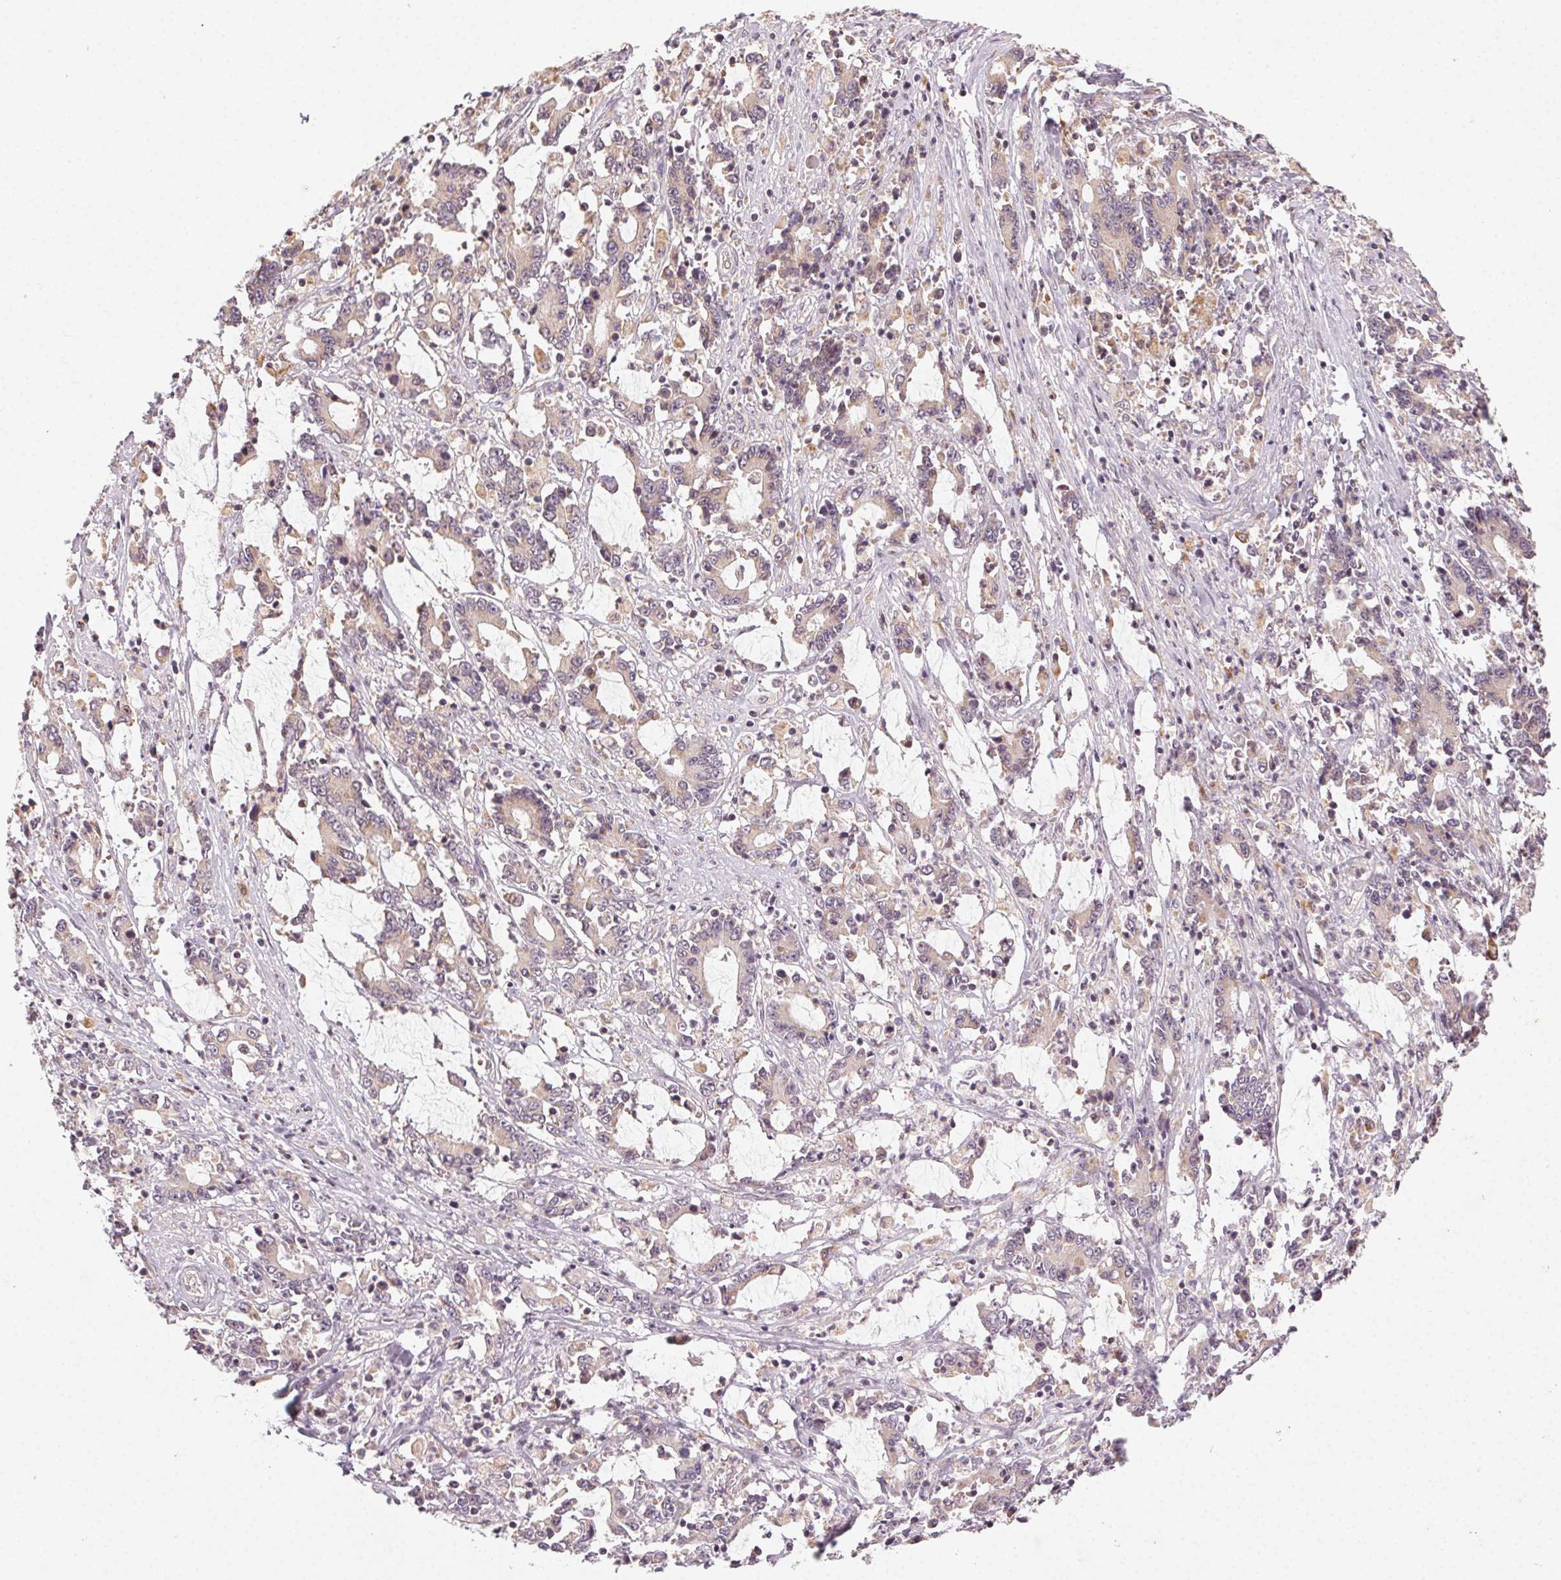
{"staining": {"intensity": "weak", "quantity": "<25%", "location": "cytoplasmic/membranous"}, "tissue": "stomach cancer", "cell_type": "Tumor cells", "image_type": "cancer", "snomed": [{"axis": "morphology", "description": "Adenocarcinoma, NOS"}, {"axis": "topography", "description": "Stomach, upper"}], "caption": "An image of human stomach cancer is negative for staining in tumor cells. The staining was performed using DAB to visualize the protein expression in brown, while the nuclei were stained in blue with hematoxylin (Magnification: 20x).", "gene": "NCOA4", "patient": {"sex": "male", "age": 68}}